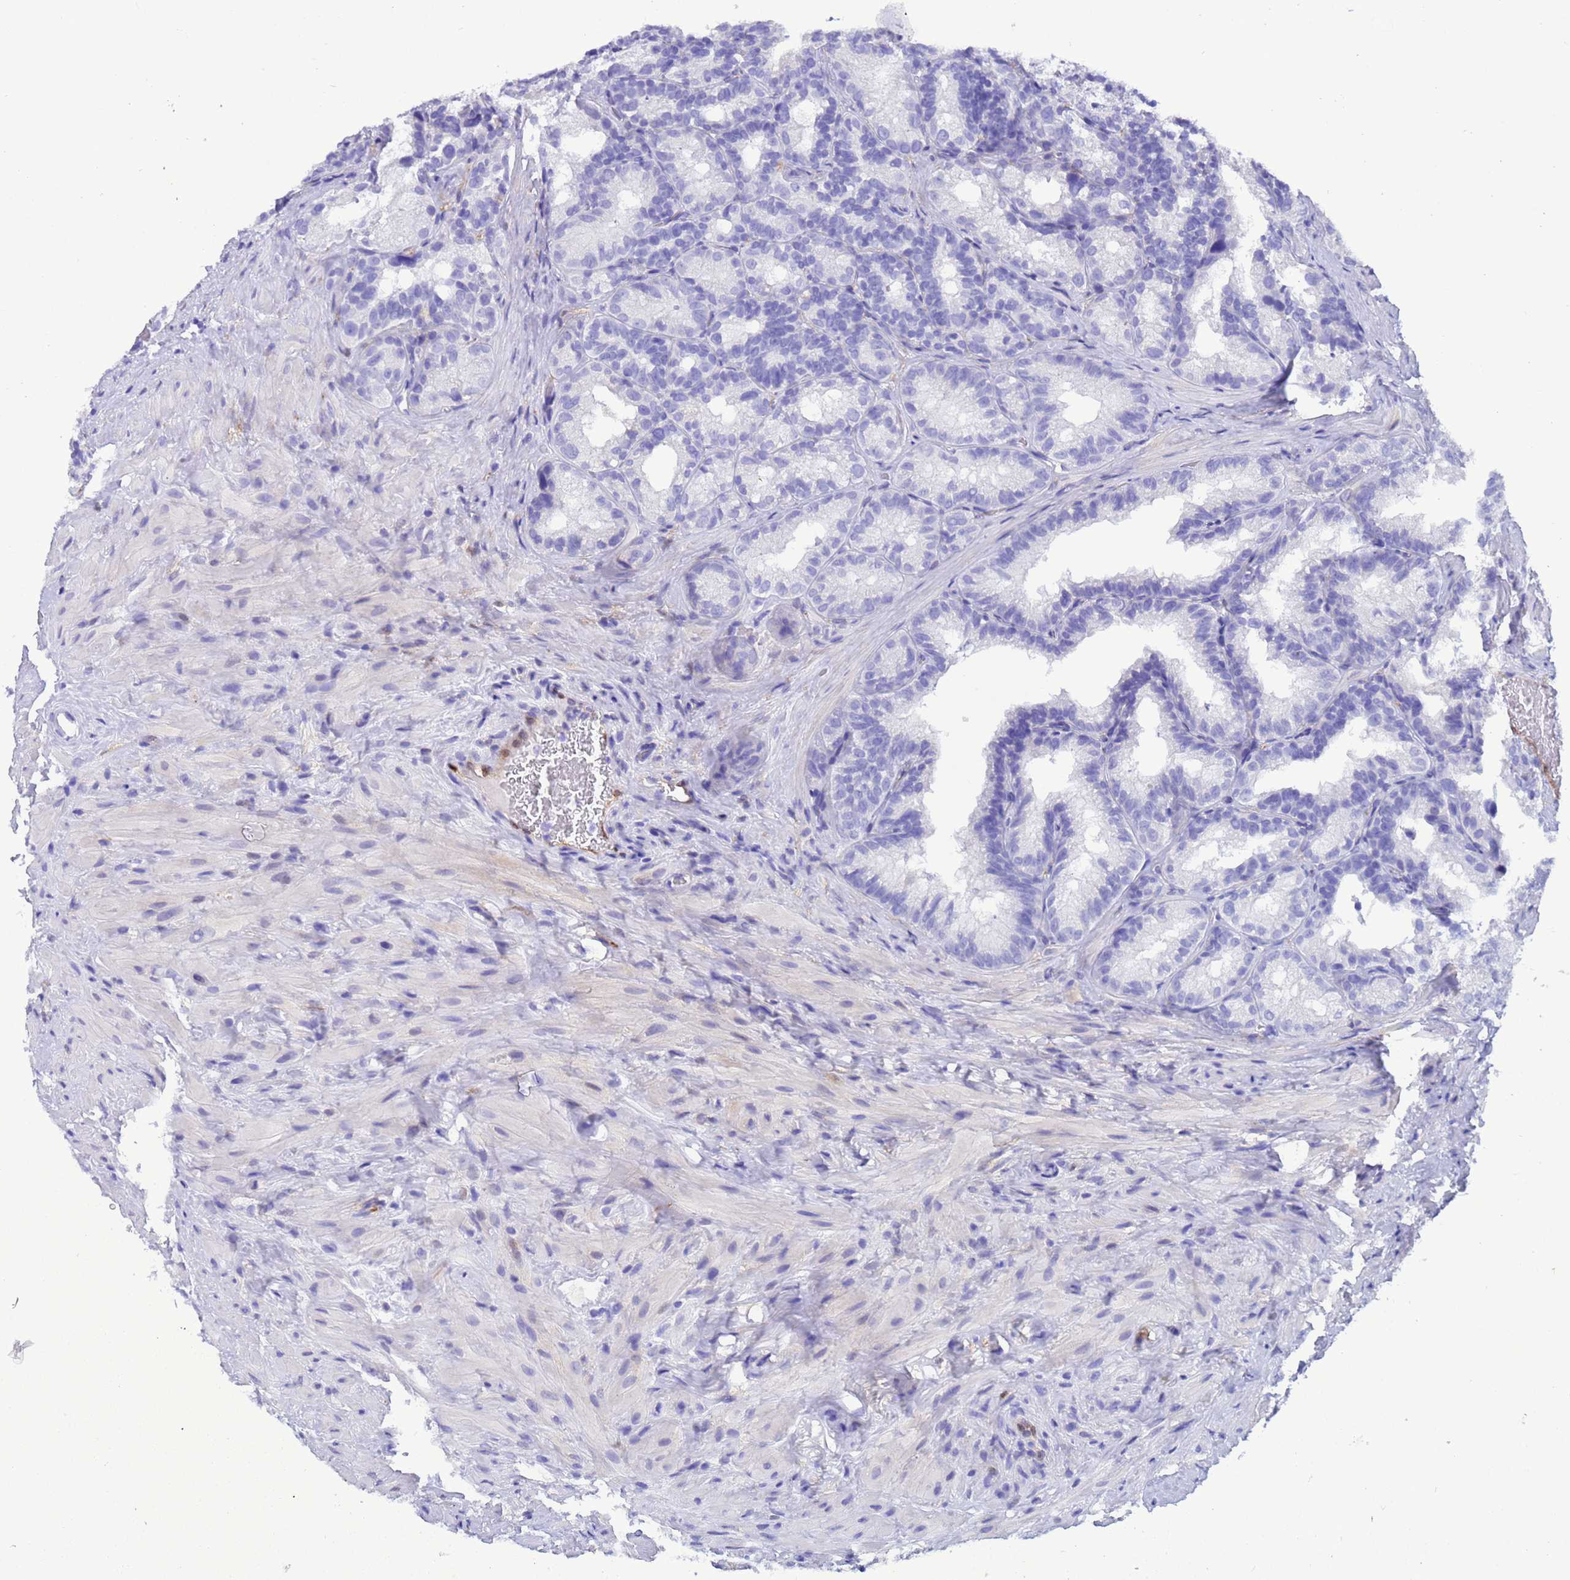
{"staining": {"intensity": "negative", "quantity": "none", "location": "none"}, "tissue": "seminal vesicle", "cell_type": "Glandular cells", "image_type": "normal", "snomed": [{"axis": "morphology", "description": "Normal tissue, NOS"}, {"axis": "topography", "description": "Seminal veicle"}], "caption": "Micrograph shows no protein expression in glandular cells of unremarkable seminal vesicle. The staining is performed using DAB (3,3'-diaminobenzidine) brown chromogen with nuclei counter-stained in using hematoxylin.", "gene": "AKR1C2", "patient": {"sex": "male", "age": 60}}